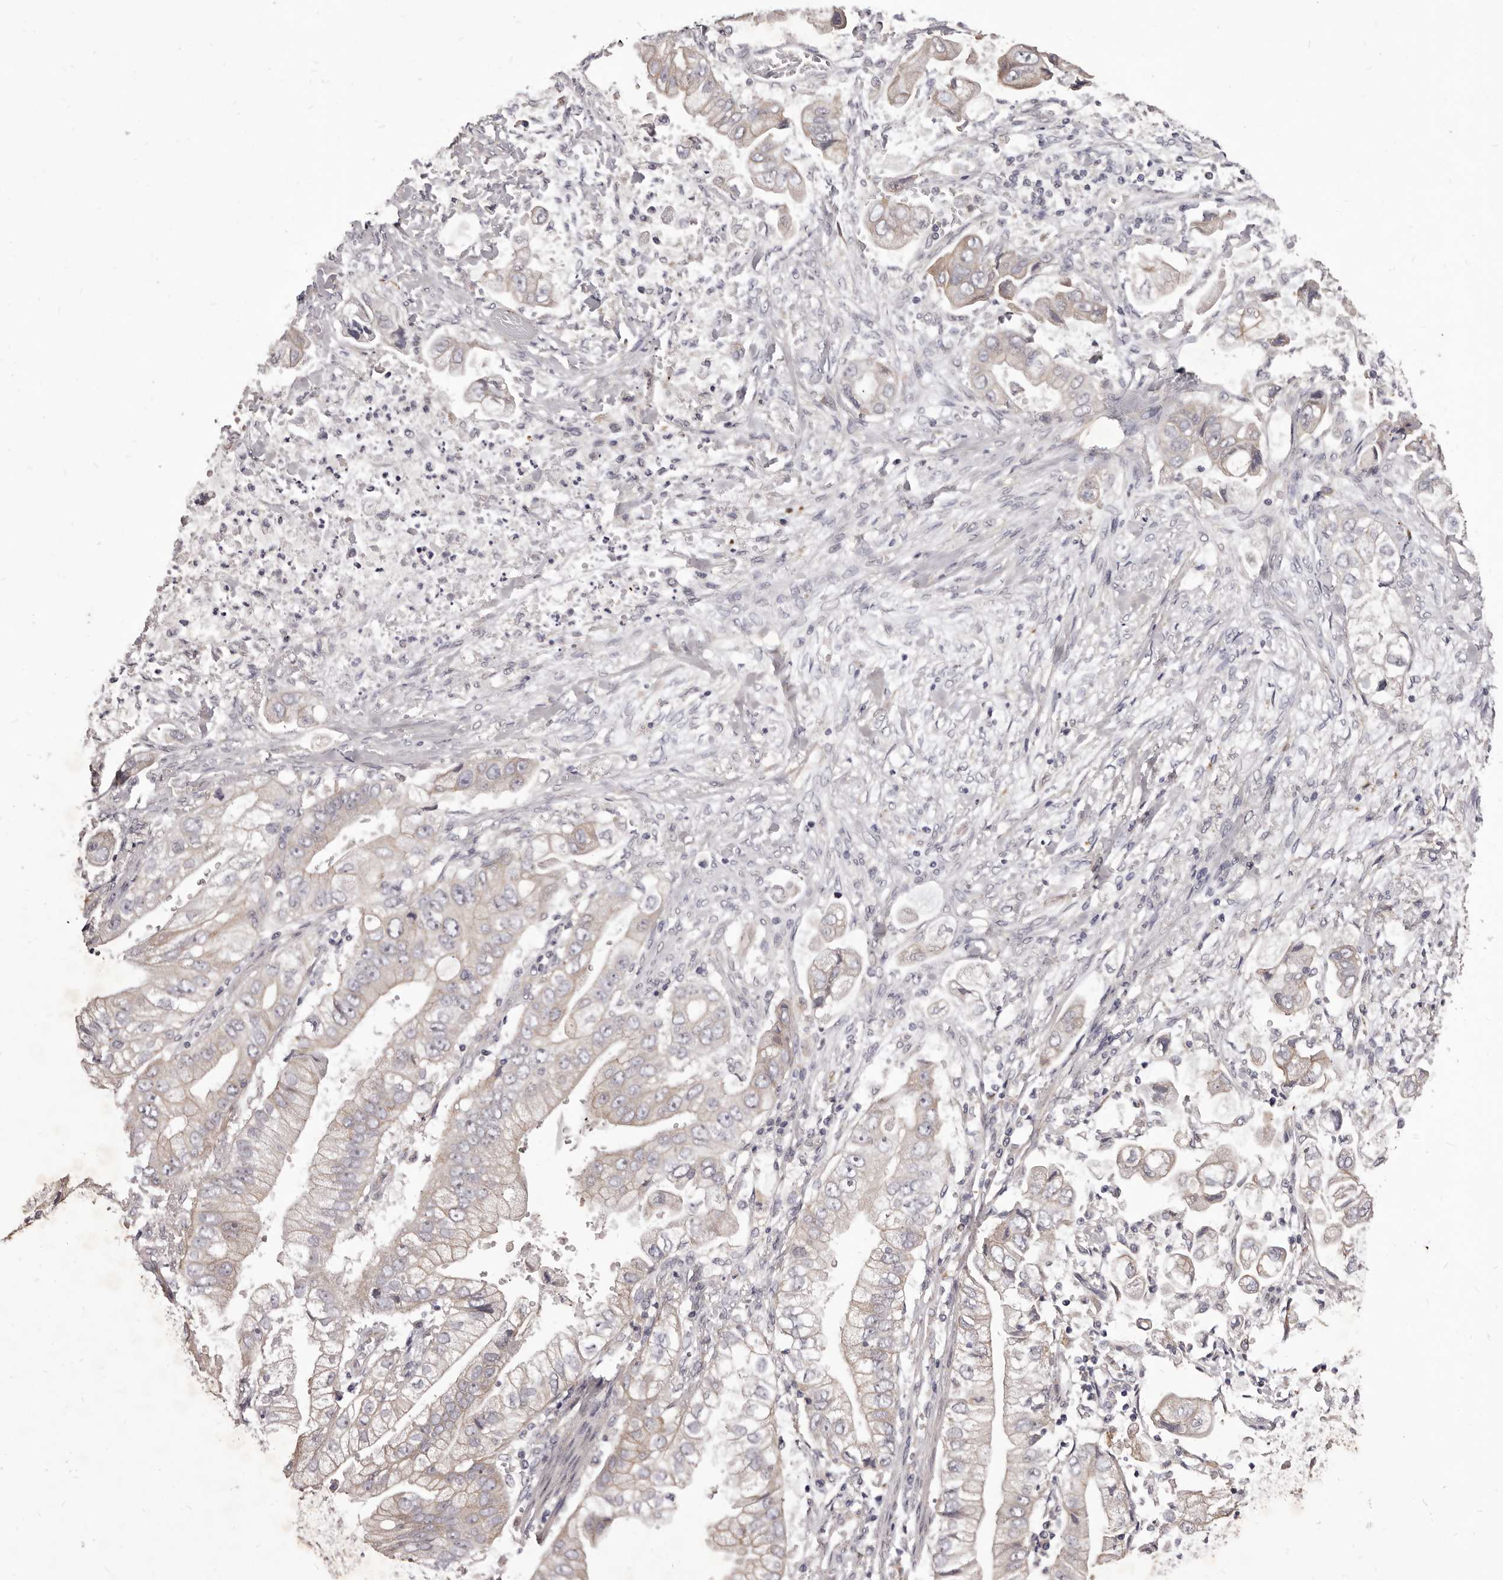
{"staining": {"intensity": "weak", "quantity": "<25%", "location": "cytoplasmic/membranous"}, "tissue": "stomach cancer", "cell_type": "Tumor cells", "image_type": "cancer", "snomed": [{"axis": "morphology", "description": "Adenocarcinoma, NOS"}, {"axis": "topography", "description": "Stomach"}], "caption": "This micrograph is of adenocarcinoma (stomach) stained with immunohistochemistry to label a protein in brown with the nuclei are counter-stained blue. There is no expression in tumor cells. (Brightfield microscopy of DAB (3,3'-diaminobenzidine) immunohistochemistry (IHC) at high magnification).", "gene": "PNRC1", "patient": {"sex": "male", "age": 62}}